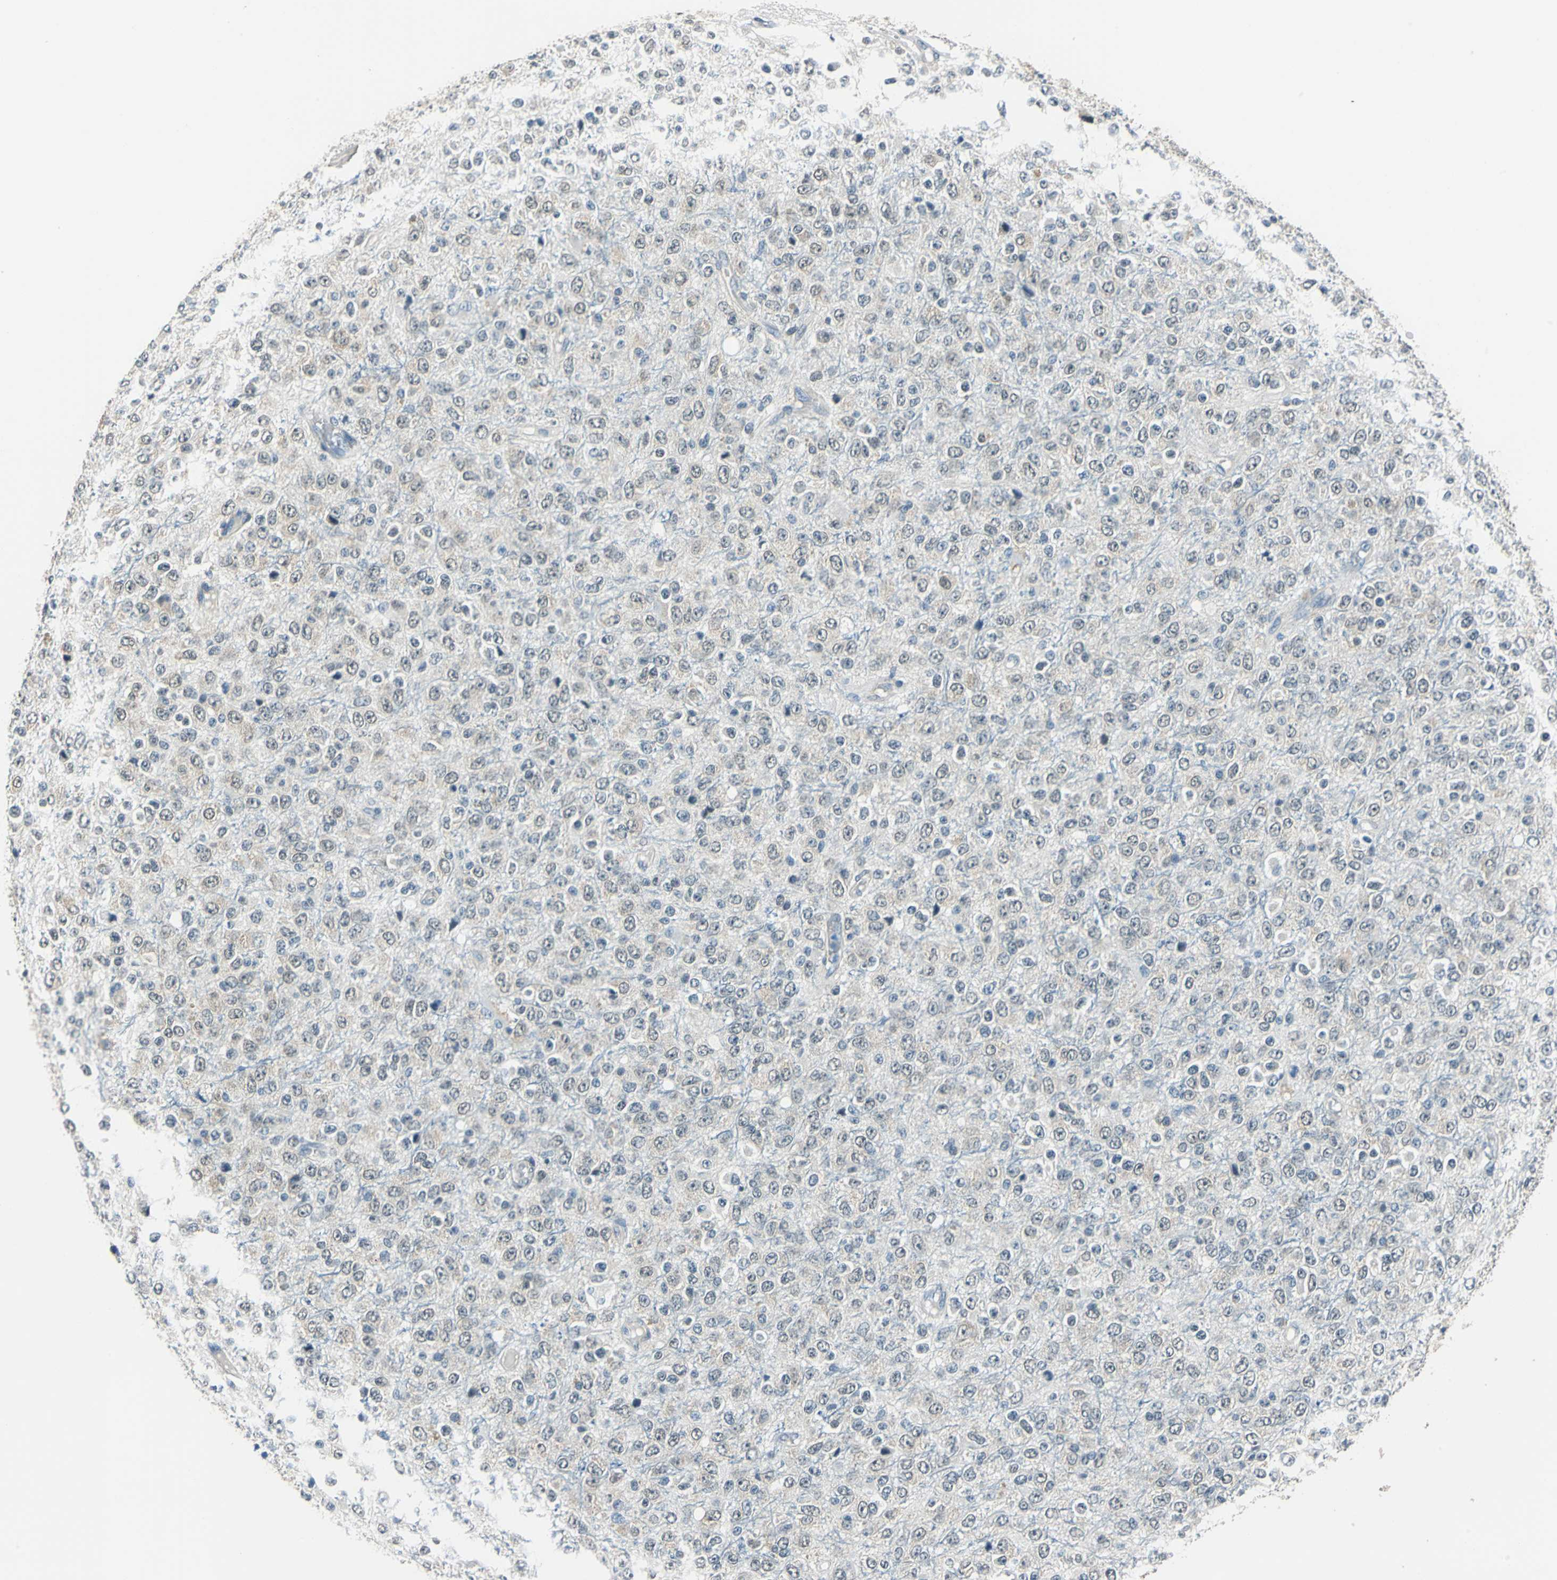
{"staining": {"intensity": "weak", "quantity": "<25%", "location": "cytoplasmic/membranous"}, "tissue": "glioma", "cell_type": "Tumor cells", "image_type": "cancer", "snomed": [{"axis": "morphology", "description": "Glioma, malignant, High grade"}, {"axis": "topography", "description": "pancreas cauda"}], "caption": "There is no significant positivity in tumor cells of glioma.", "gene": "FKBP4", "patient": {"sex": "male", "age": 60}}